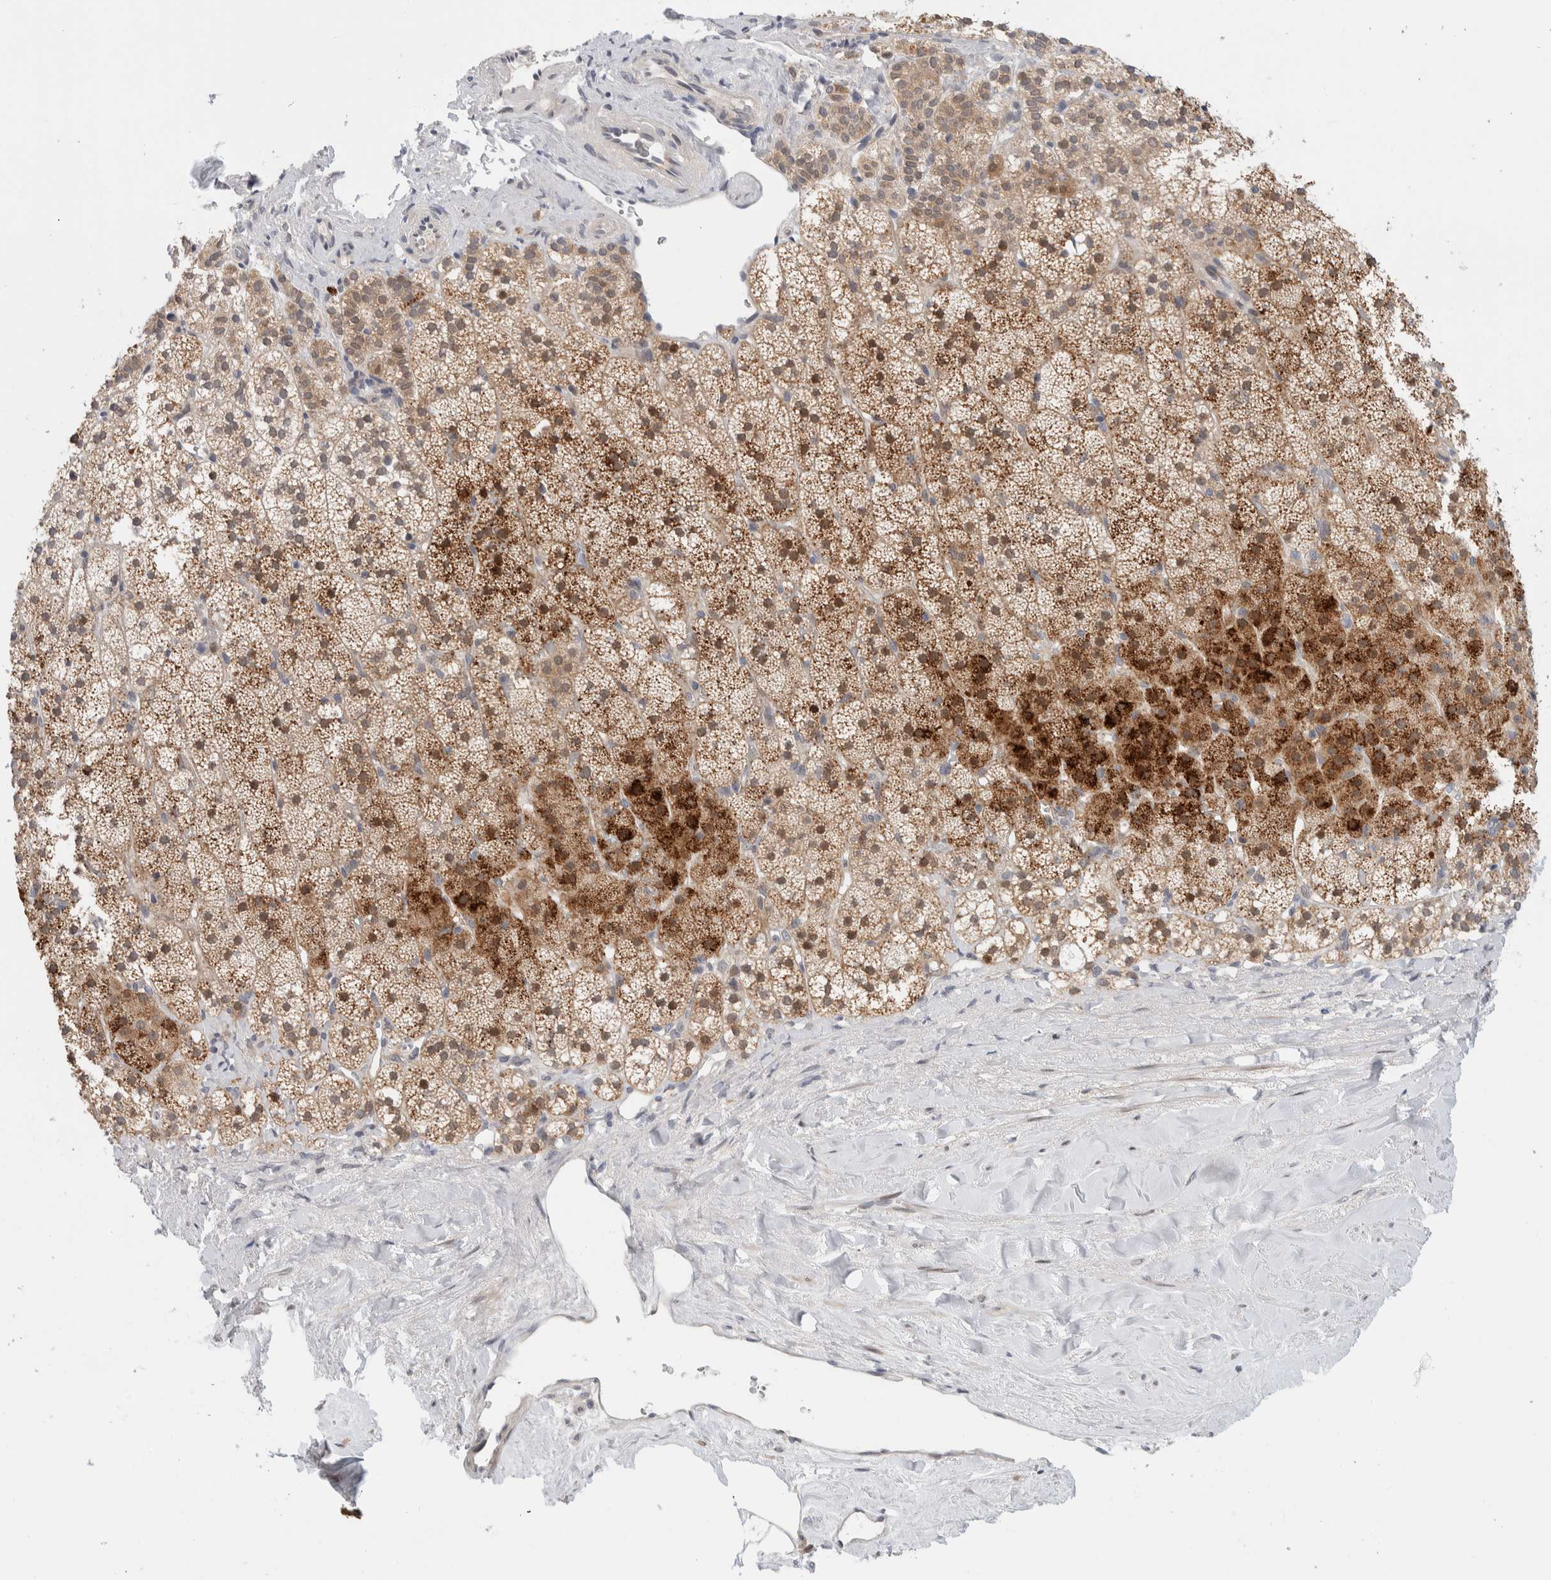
{"staining": {"intensity": "strong", "quantity": "25%-75%", "location": "cytoplasmic/membranous,nuclear"}, "tissue": "adrenal gland", "cell_type": "Glandular cells", "image_type": "normal", "snomed": [{"axis": "morphology", "description": "Normal tissue, NOS"}, {"axis": "topography", "description": "Adrenal gland"}], "caption": "IHC staining of benign adrenal gland, which reveals high levels of strong cytoplasmic/membranous,nuclear expression in approximately 25%-75% of glandular cells indicating strong cytoplasmic/membranous,nuclear protein expression. The staining was performed using DAB (3,3'-diaminobenzidine) (brown) for protein detection and nuclei were counterstained in hematoxylin (blue).", "gene": "NCR3LG1", "patient": {"sex": "male", "age": 35}}